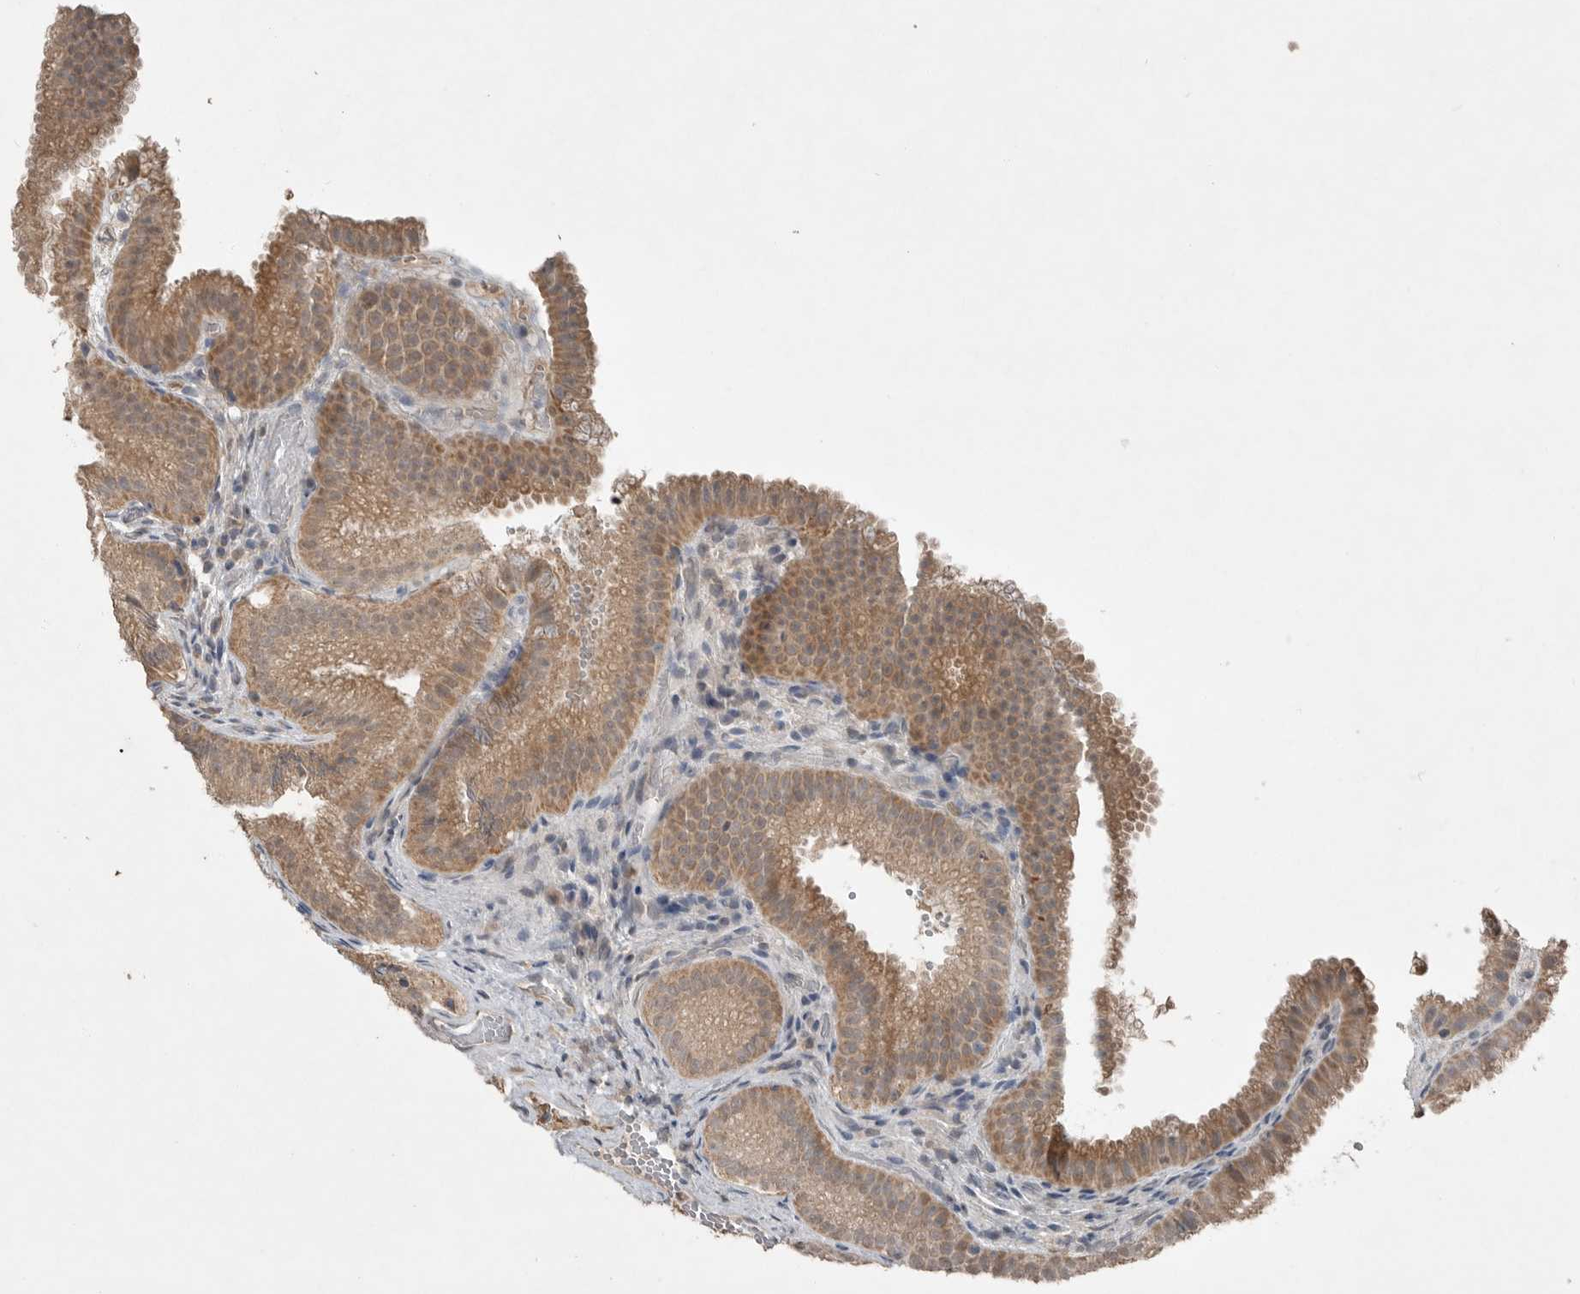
{"staining": {"intensity": "moderate", "quantity": ">75%", "location": "cytoplasmic/membranous"}, "tissue": "gallbladder", "cell_type": "Glandular cells", "image_type": "normal", "snomed": [{"axis": "morphology", "description": "Normal tissue, NOS"}, {"axis": "topography", "description": "Gallbladder"}], "caption": "Glandular cells display moderate cytoplasmic/membranous expression in approximately >75% of cells in unremarkable gallbladder. Using DAB (brown) and hematoxylin (blue) stains, captured at high magnification using brightfield microscopy.", "gene": "MFAP3L", "patient": {"sex": "female", "age": 30}}